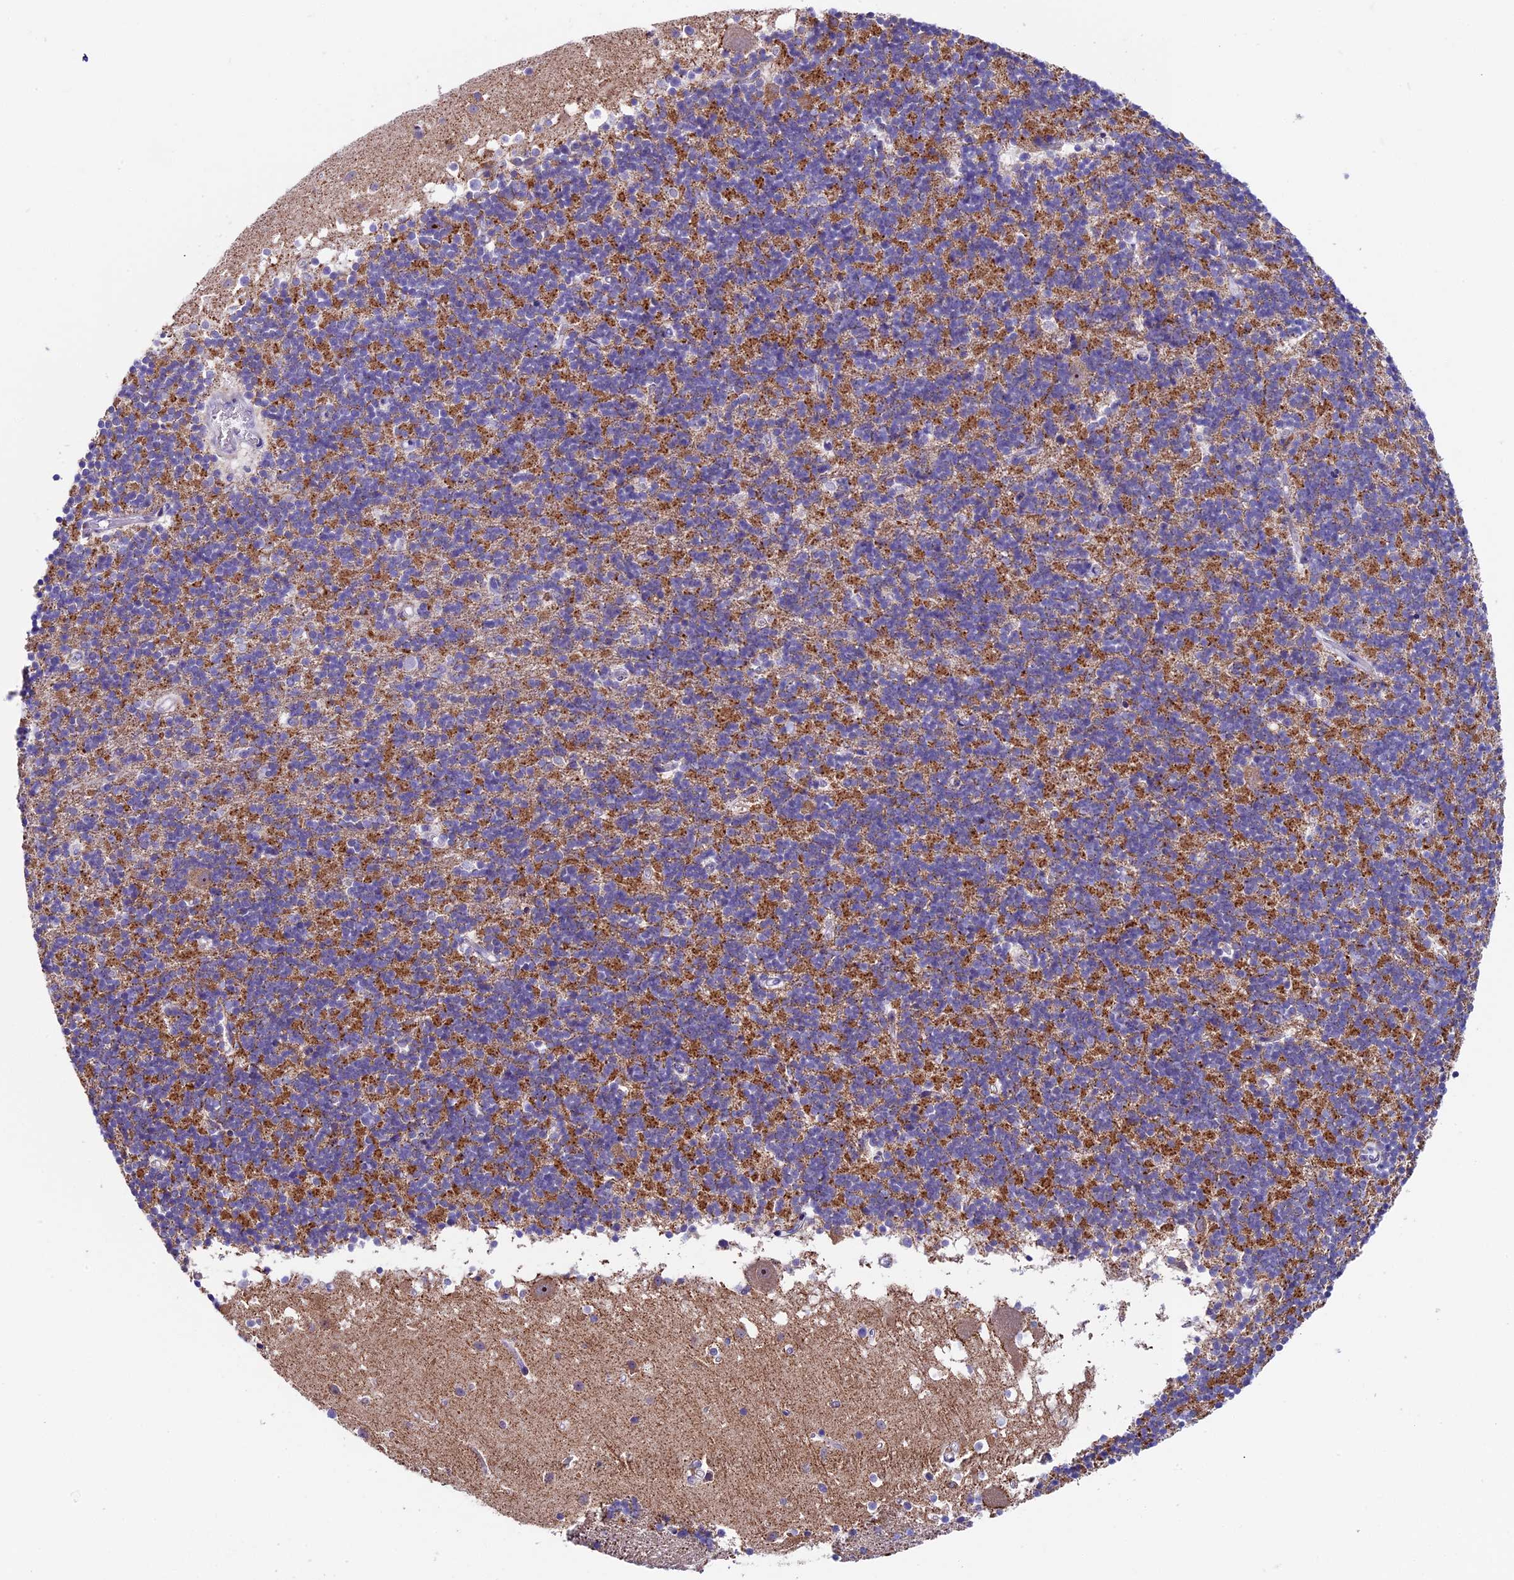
{"staining": {"intensity": "moderate", "quantity": ">75%", "location": "cytoplasmic/membranous"}, "tissue": "cerebellum", "cell_type": "Cells in granular layer", "image_type": "normal", "snomed": [{"axis": "morphology", "description": "Normal tissue, NOS"}, {"axis": "topography", "description": "Cerebellum"}], "caption": "The micrograph shows a brown stain indicating the presence of a protein in the cytoplasmic/membranous of cells in granular layer in cerebellum.", "gene": "IL20RA", "patient": {"sex": "male", "age": 54}}